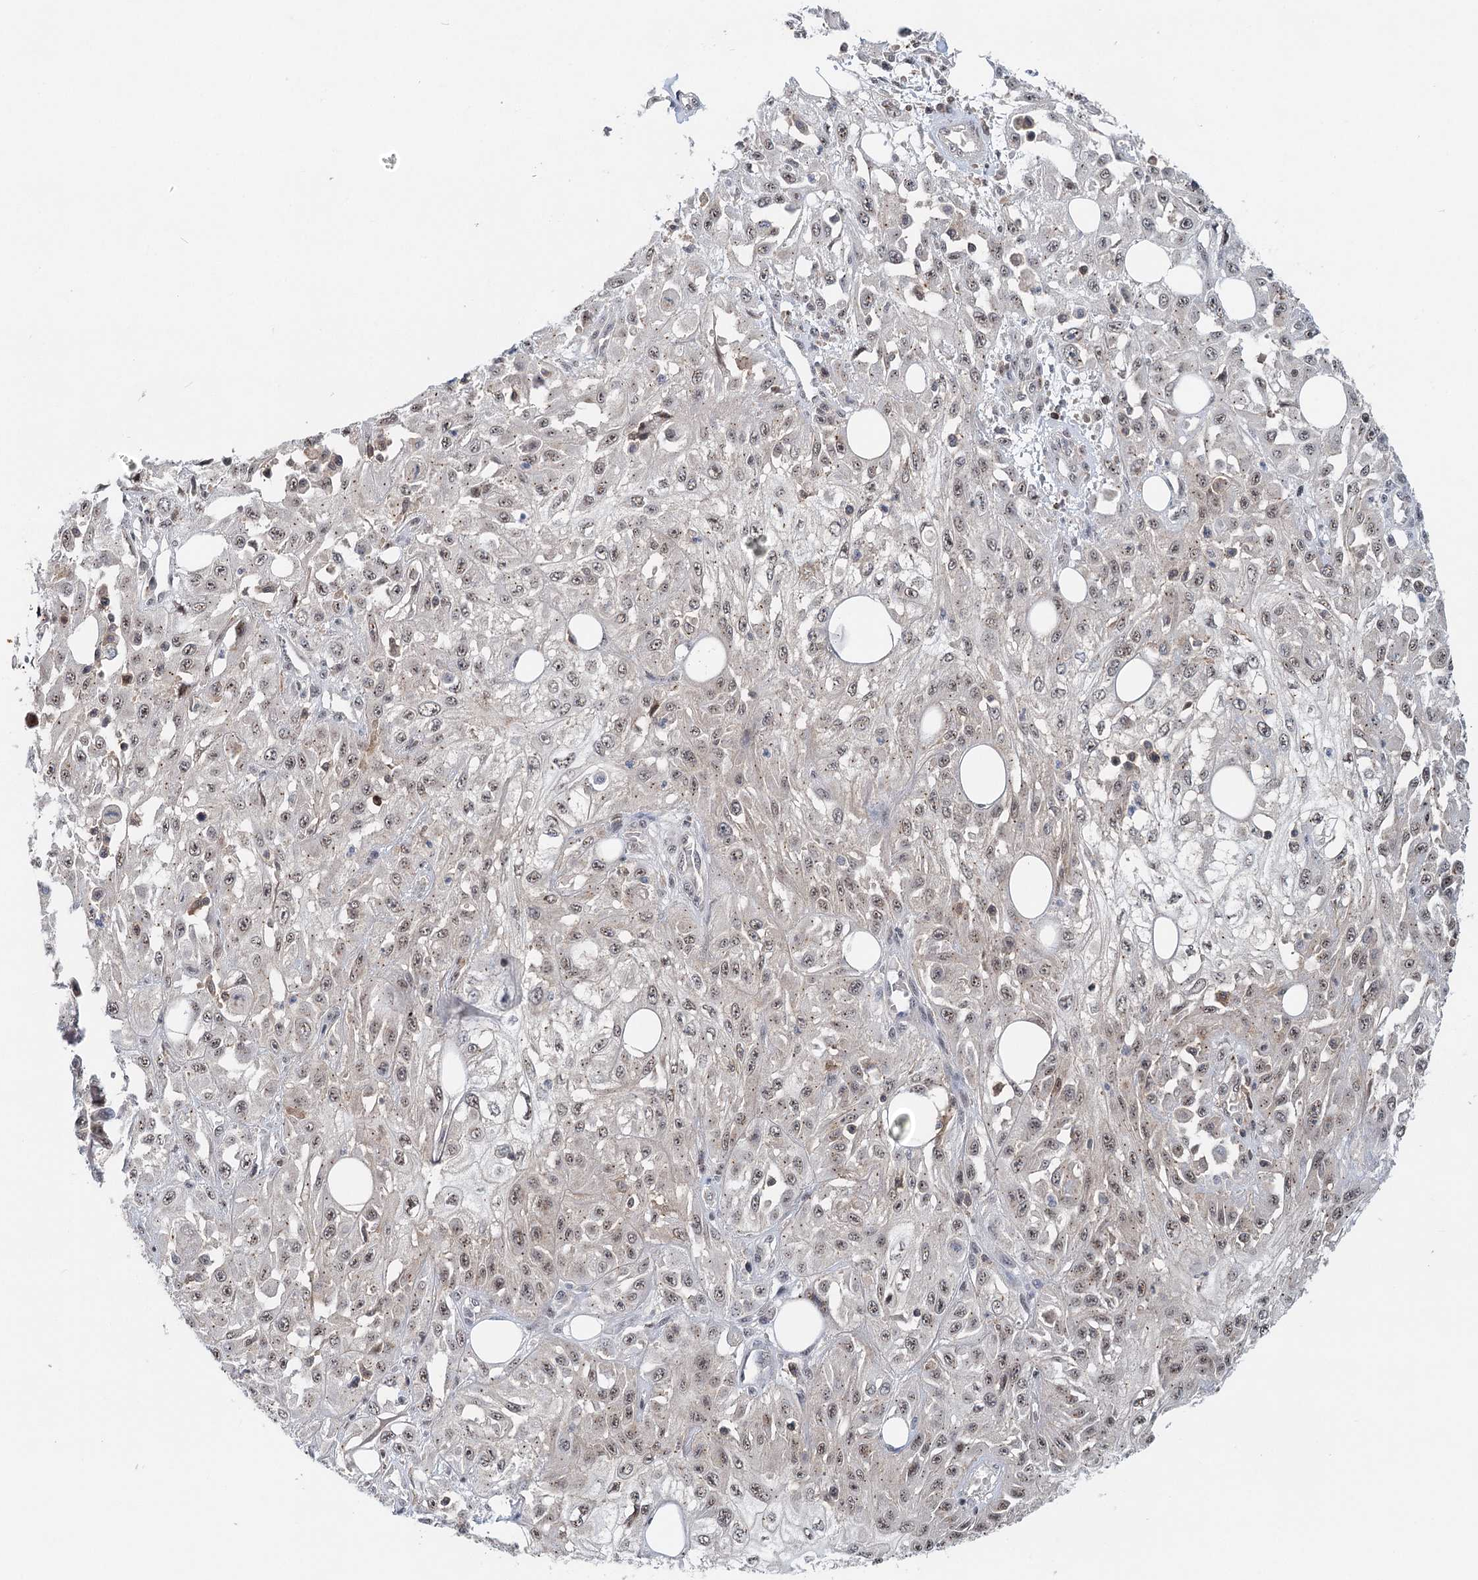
{"staining": {"intensity": "moderate", "quantity": ">75%", "location": "nuclear"}, "tissue": "skin cancer", "cell_type": "Tumor cells", "image_type": "cancer", "snomed": [{"axis": "morphology", "description": "Squamous cell carcinoma, NOS"}, {"axis": "morphology", "description": "Squamous cell carcinoma, metastatic, NOS"}, {"axis": "topography", "description": "Skin"}, {"axis": "topography", "description": "Lymph node"}], "caption": "Protein expression analysis of squamous cell carcinoma (skin) displays moderate nuclear expression in about >75% of tumor cells. The protein is stained brown, and the nuclei are stained in blue (DAB IHC with brightfield microscopy, high magnification).", "gene": "CDC42SE2", "patient": {"sex": "male", "age": 75}}